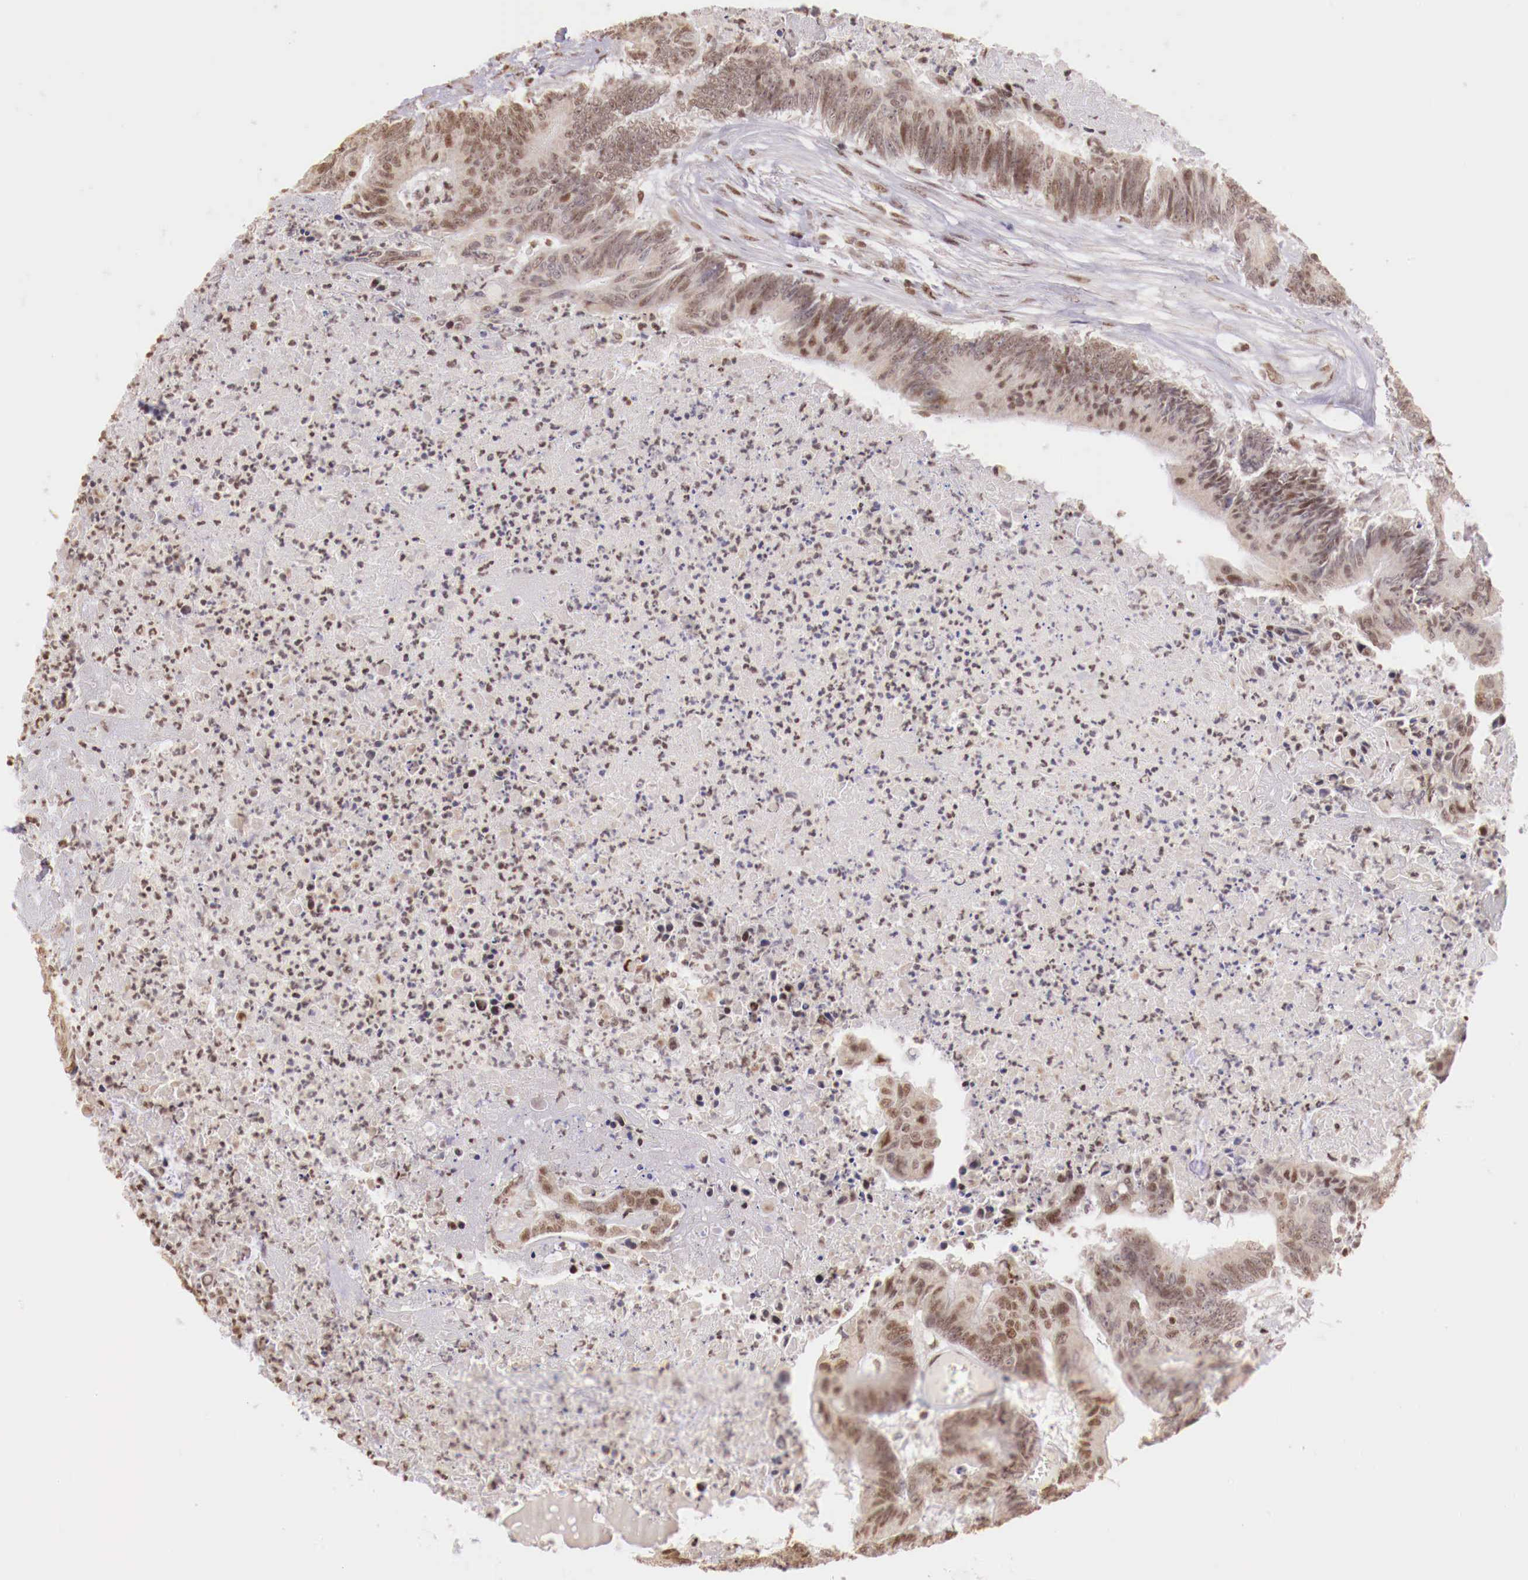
{"staining": {"intensity": "moderate", "quantity": ">75%", "location": "nuclear"}, "tissue": "colorectal cancer", "cell_type": "Tumor cells", "image_type": "cancer", "snomed": [{"axis": "morphology", "description": "Adenocarcinoma, NOS"}, {"axis": "topography", "description": "Colon"}], "caption": "Immunohistochemical staining of human colorectal cancer exhibits medium levels of moderate nuclear protein expression in approximately >75% of tumor cells.", "gene": "SP1", "patient": {"sex": "male", "age": 65}}